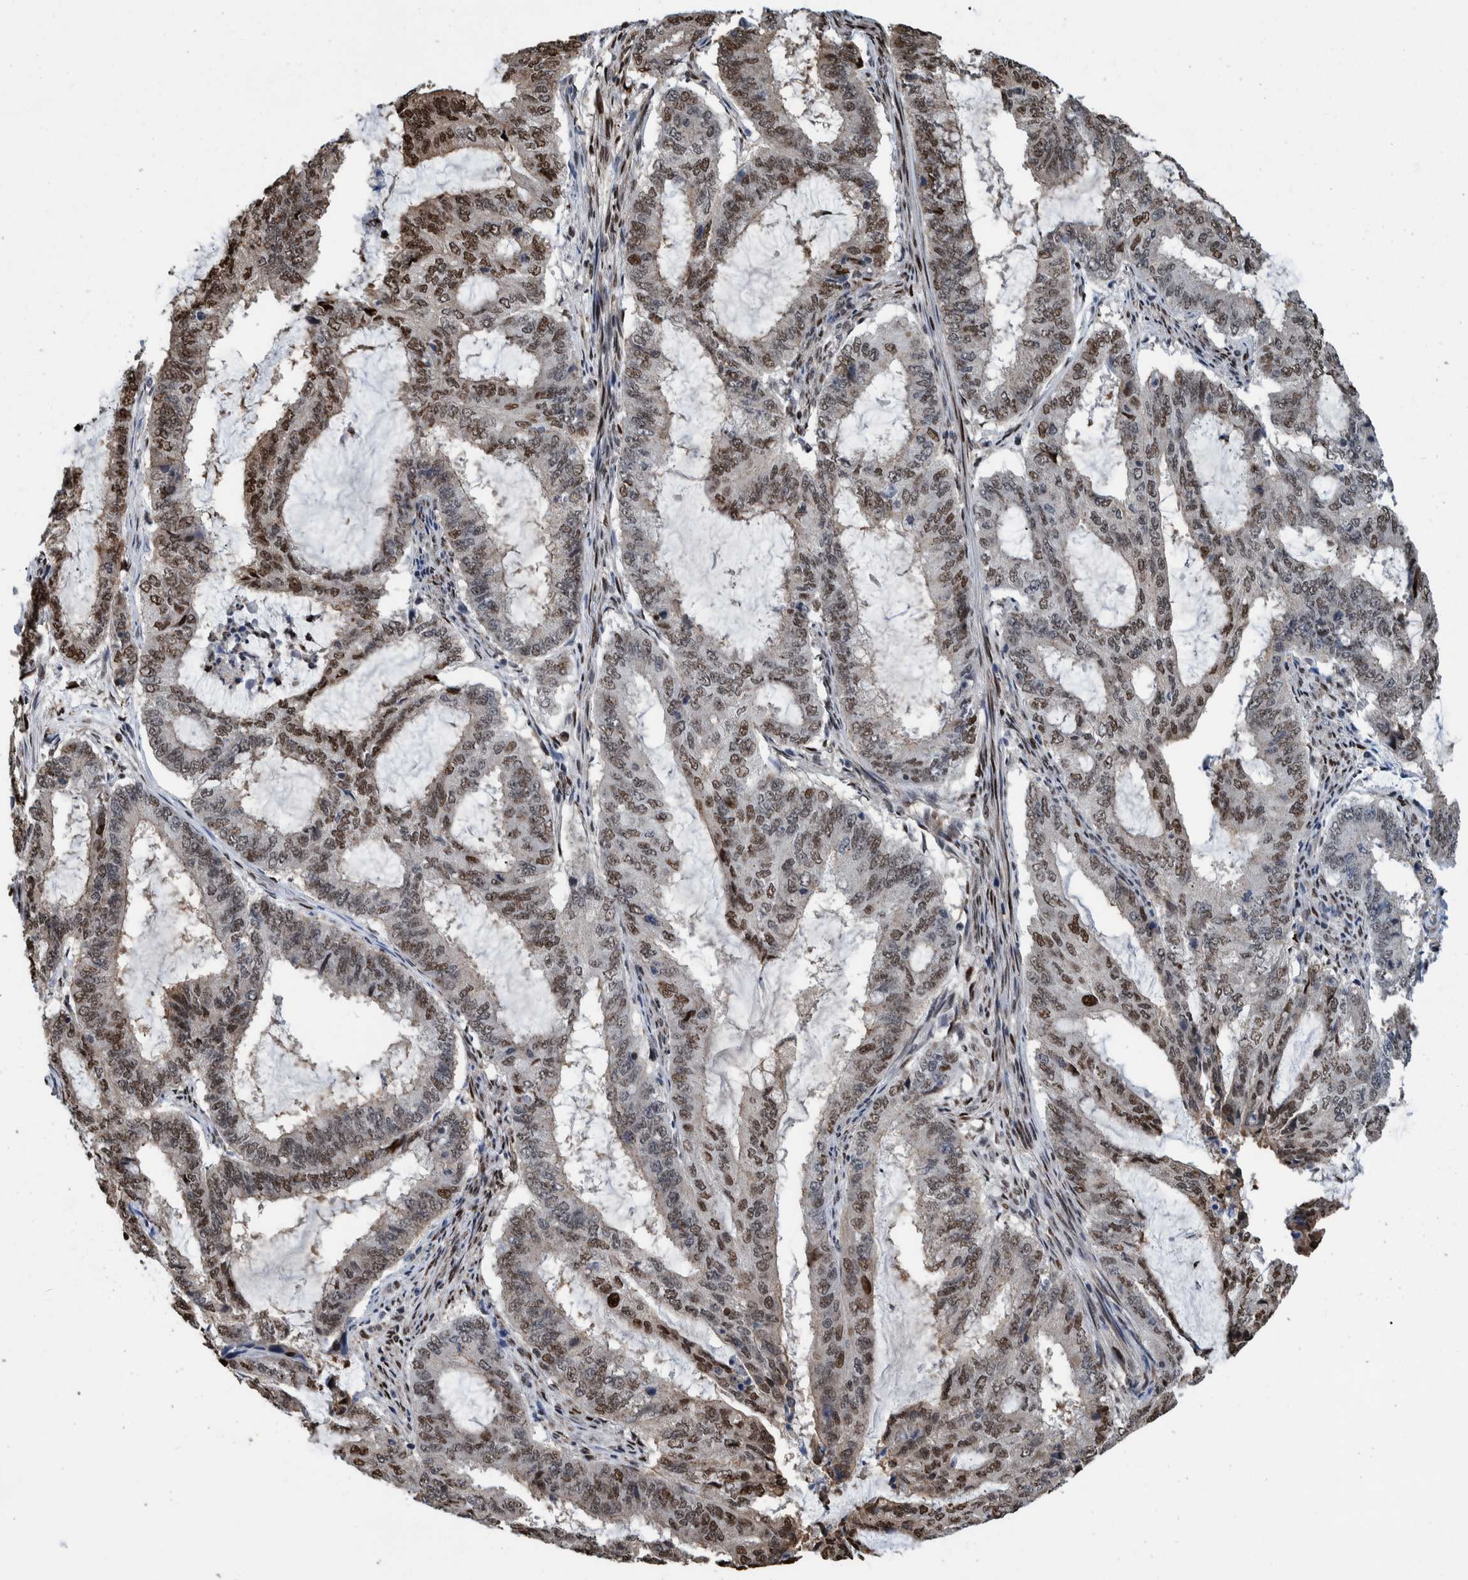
{"staining": {"intensity": "strong", "quantity": "25%-75%", "location": "nuclear"}, "tissue": "endometrial cancer", "cell_type": "Tumor cells", "image_type": "cancer", "snomed": [{"axis": "morphology", "description": "Adenocarcinoma, NOS"}, {"axis": "topography", "description": "Endometrium"}], "caption": "A high-resolution image shows immunohistochemistry (IHC) staining of endometrial cancer (adenocarcinoma), which demonstrates strong nuclear expression in approximately 25%-75% of tumor cells.", "gene": "HEATR9", "patient": {"sex": "female", "age": 51}}